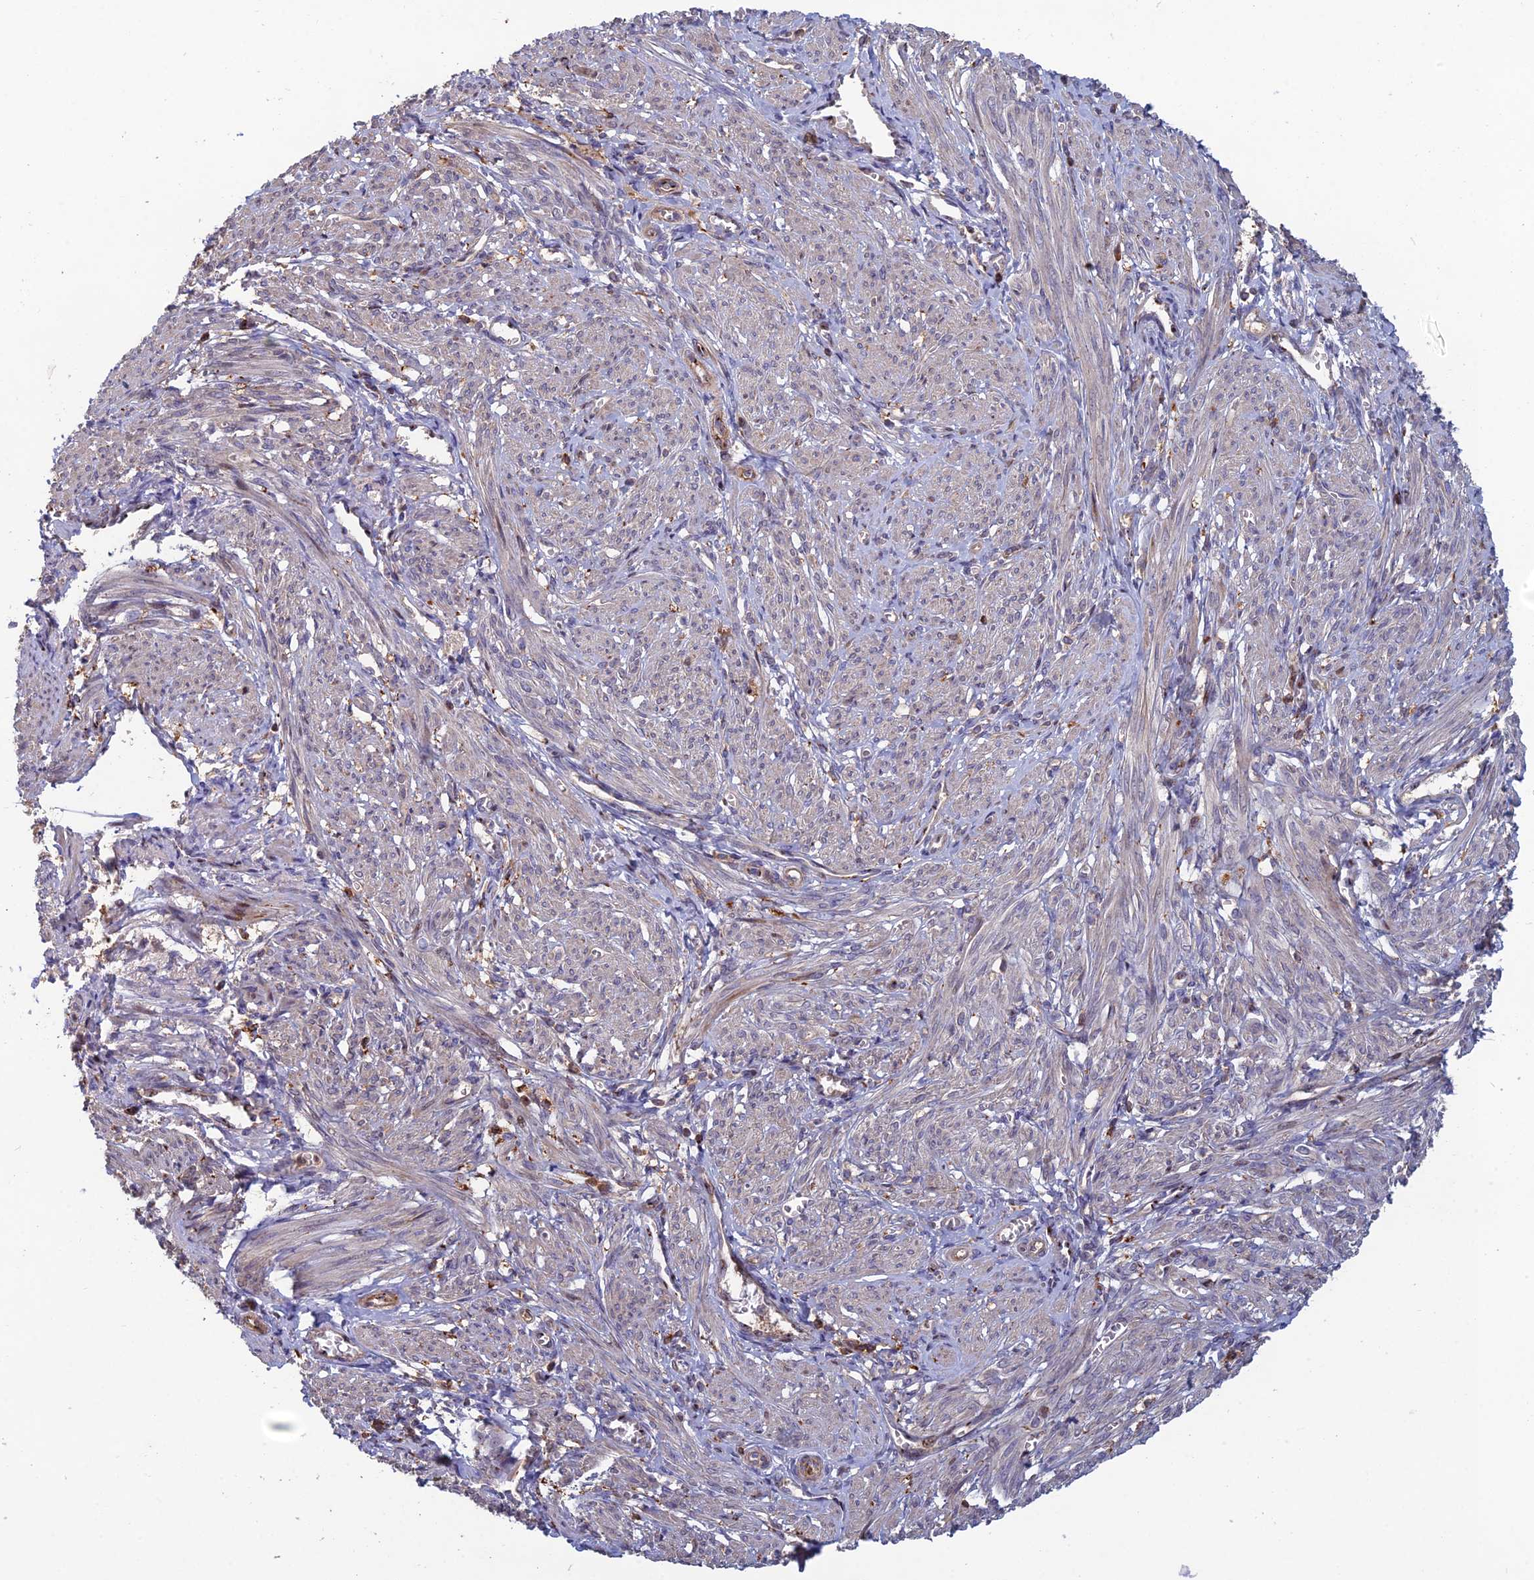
{"staining": {"intensity": "moderate", "quantity": "25%-75%", "location": "cytoplasmic/membranous"}, "tissue": "smooth muscle", "cell_type": "Smooth muscle cells", "image_type": "normal", "snomed": [{"axis": "morphology", "description": "Normal tissue, NOS"}, {"axis": "topography", "description": "Smooth muscle"}], "caption": "Smooth muscle stained with DAB (3,3'-diaminobenzidine) IHC displays medium levels of moderate cytoplasmic/membranous positivity in approximately 25%-75% of smooth muscle cells. The staining is performed using DAB brown chromogen to label protein expression. The nuclei are counter-stained blue using hematoxylin.", "gene": "C15orf62", "patient": {"sex": "female", "age": 39}}